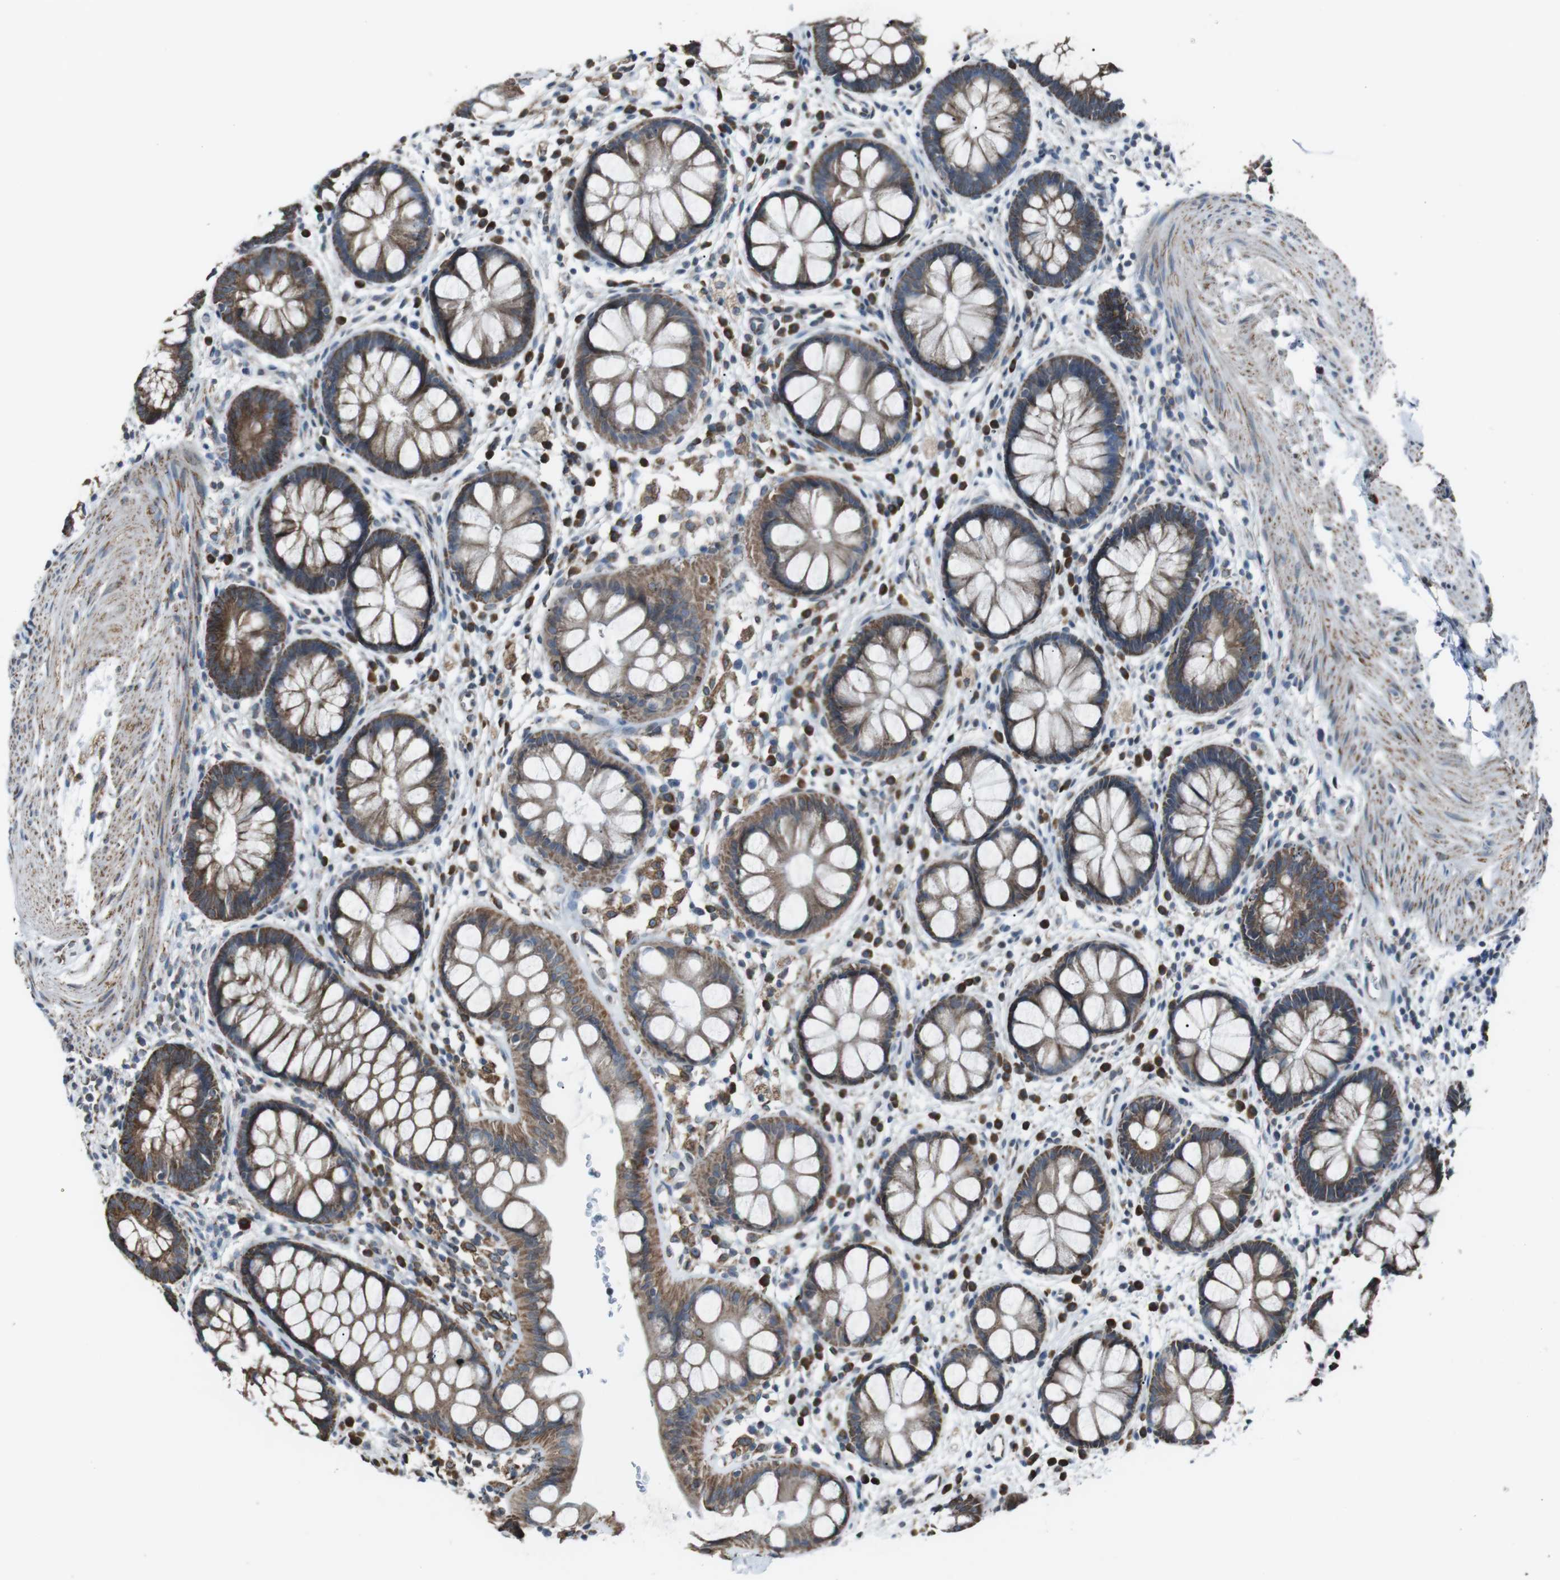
{"staining": {"intensity": "moderate", "quantity": ">75%", "location": "cytoplasmic/membranous"}, "tissue": "rectum", "cell_type": "Glandular cells", "image_type": "normal", "snomed": [{"axis": "morphology", "description": "Normal tissue, NOS"}, {"axis": "topography", "description": "Rectum"}], "caption": "Immunohistochemistry (IHC) histopathology image of normal rectum stained for a protein (brown), which reveals medium levels of moderate cytoplasmic/membranous expression in approximately >75% of glandular cells.", "gene": "CISD2", "patient": {"sex": "female", "age": 24}}